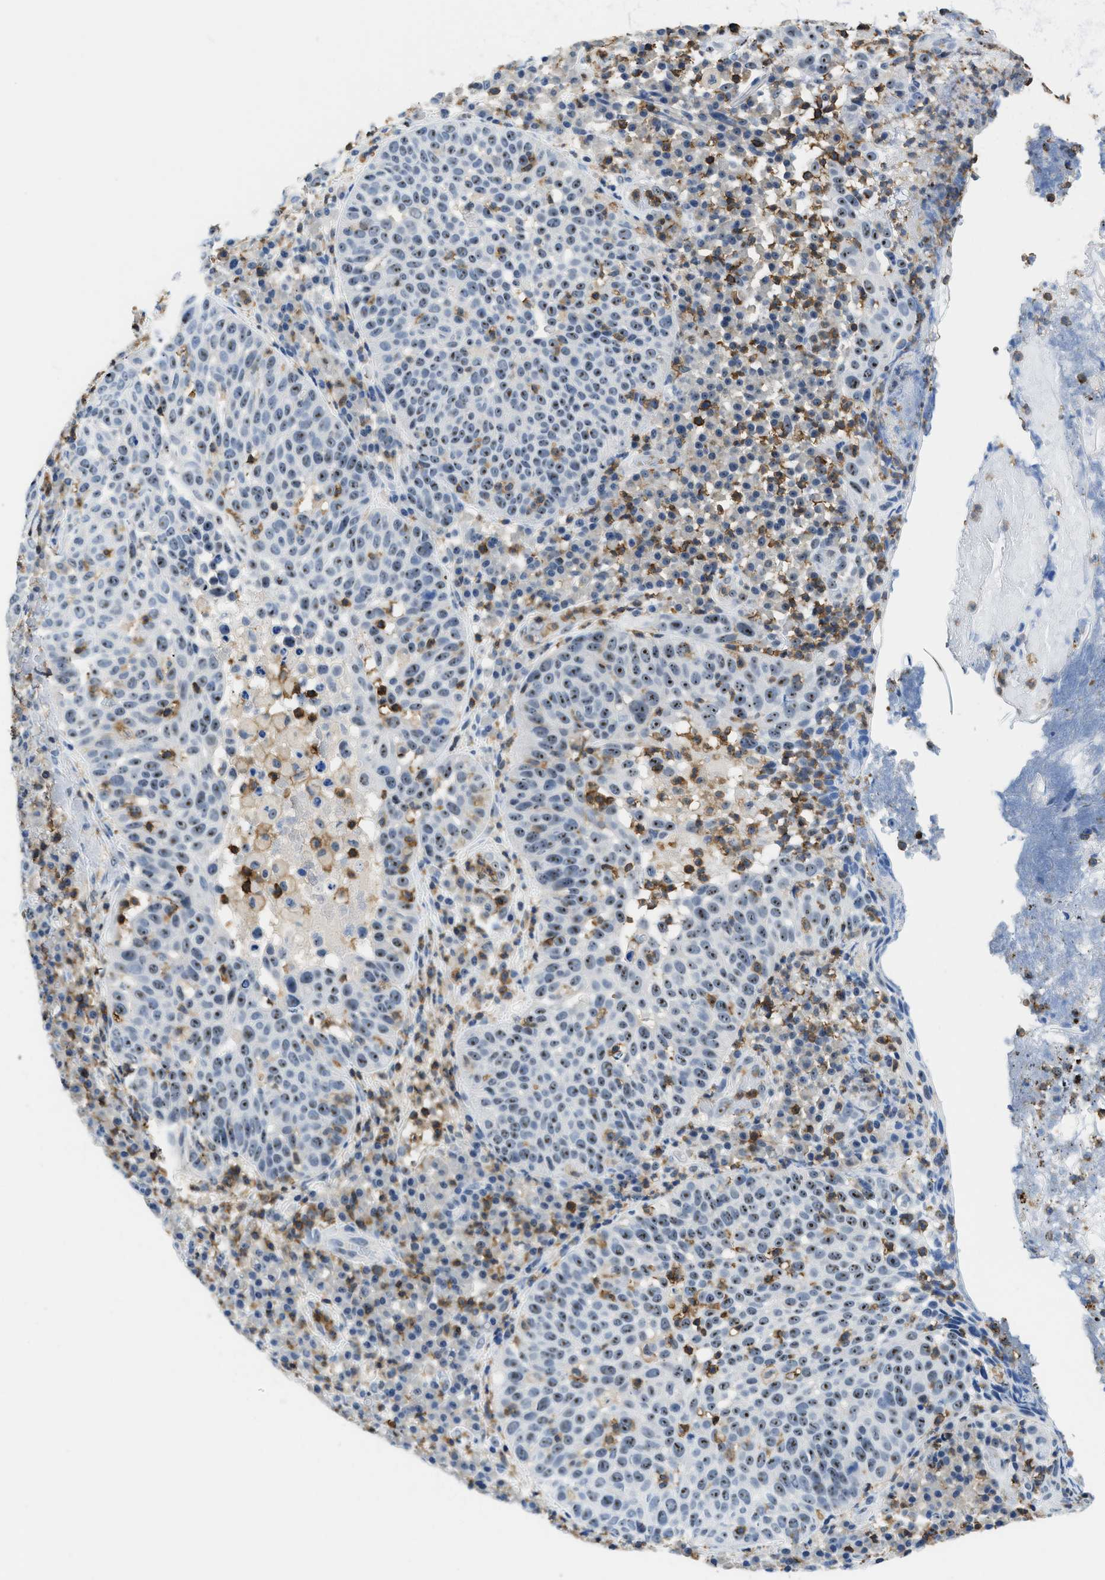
{"staining": {"intensity": "moderate", "quantity": ">75%", "location": "nuclear"}, "tissue": "skin cancer", "cell_type": "Tumor cells", "image_type": "cancer", "snomed": [{"axis": "morphology", "description": "Squamous cell carcinoma in situ, NOS"}, {"axis": "morphology", "description": "Squamous cell carcinoma, NOS"}, {"axis": "topography", "description": "Skin"}], "caption": "Moderate nuclear staining is appreciated in approximately >75% of tumor cells in squamous cell carcinoma (skin).", "gene": "FAM151A", "patient": {"sex": "male", "age": 93}}